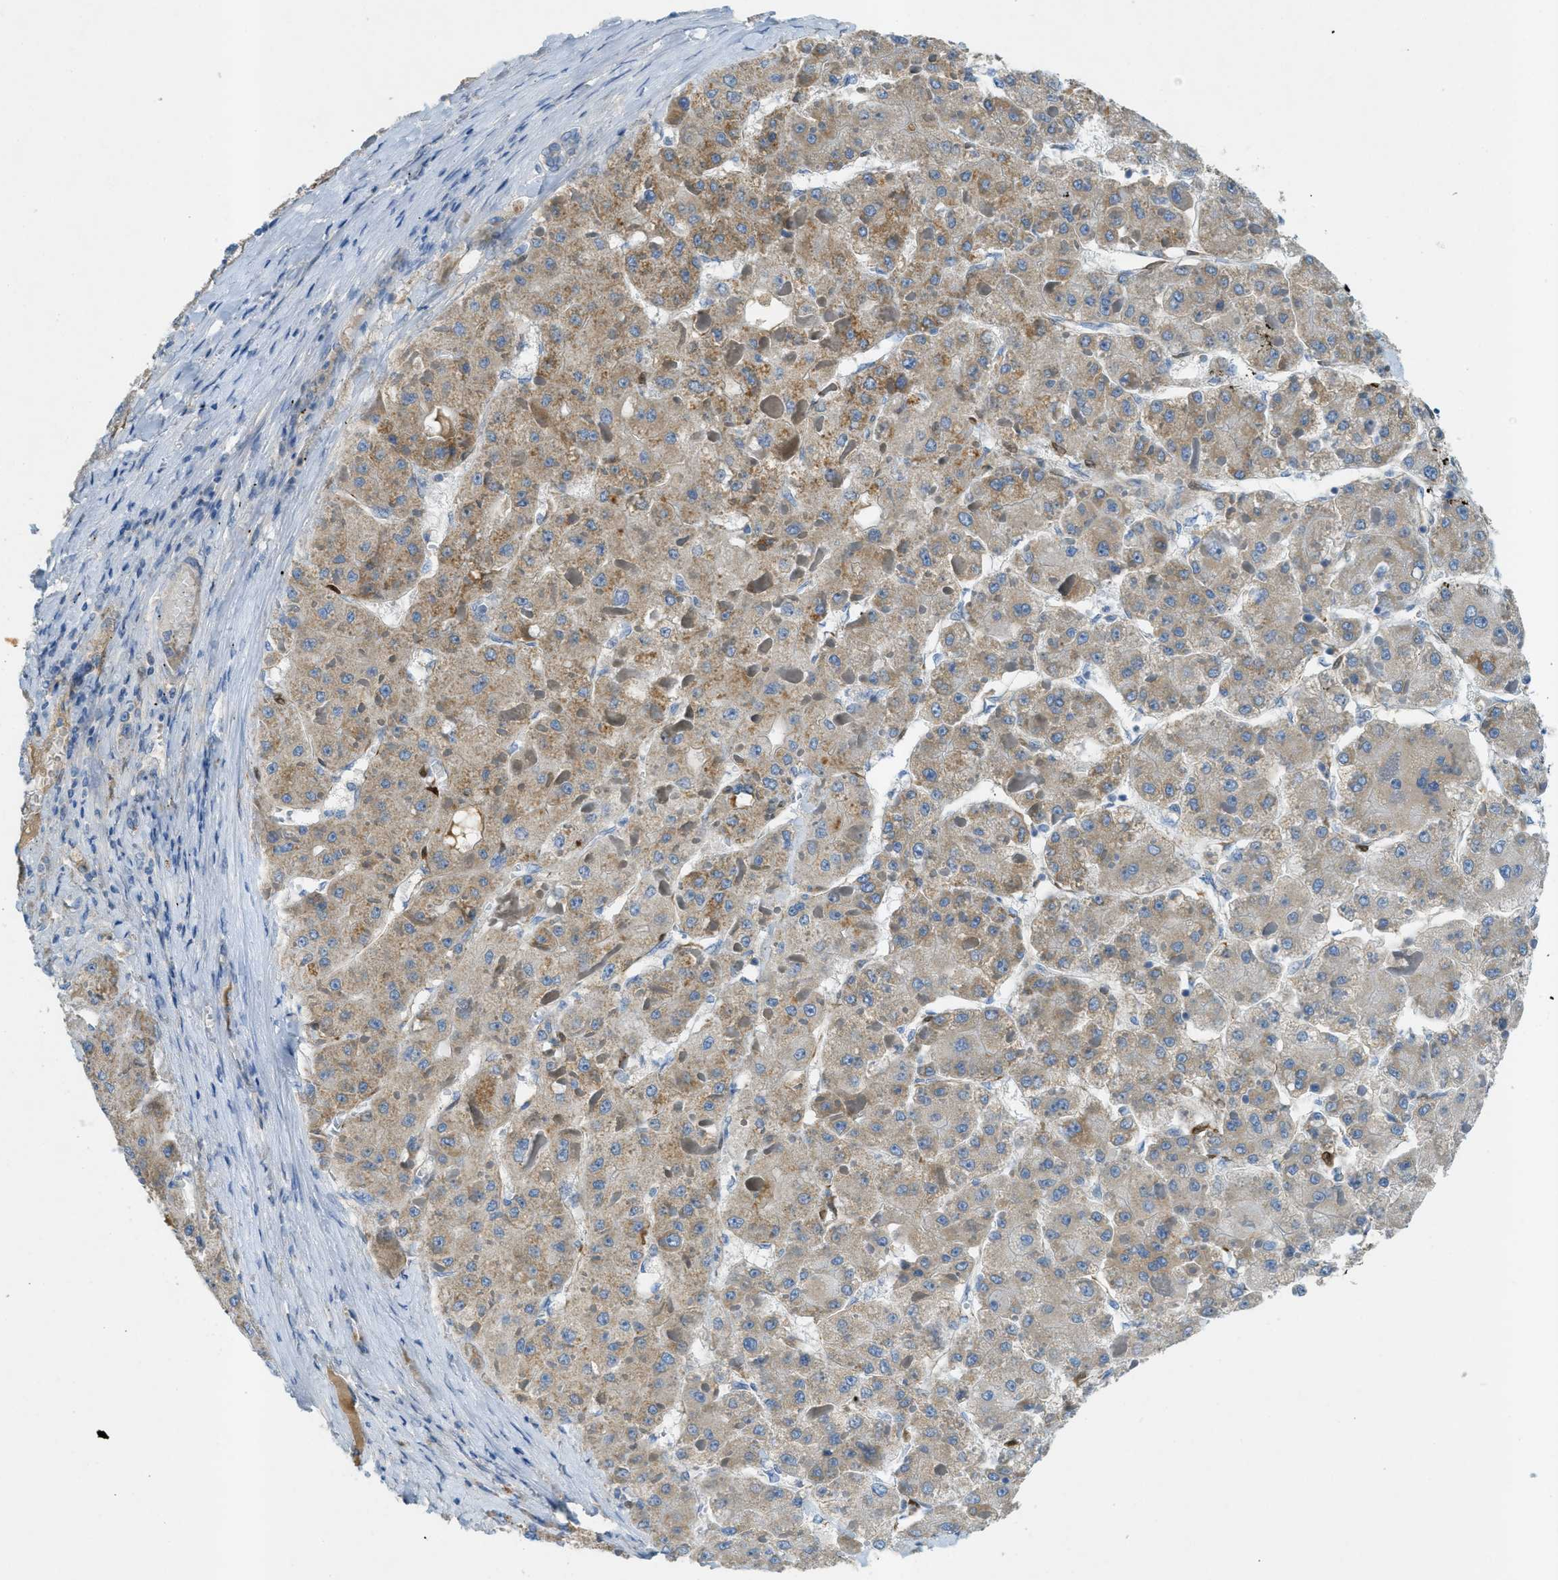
{"staining": {"intensity": "moderate", "quantity": ">75%", "location": "cytoplasmic/membranous"}, "tissue": "liver cancer", "cell_type": "Tumor cells", "image_type": "cancer", "snomed": [{"axis": "morphology", "description": "Carcinoma, Hepatocellular, NOS"}, {"axis": "topography", "description": "Liver"}], "caption": "Moderate cytoplasmic/membranous protein positivity is identified in about >75% of tumor cells in liver cancer. (DAB IHC, brown staining for protein, blue staining for nuclei).", "gene": "CYGB", "patient": {"sex": "female", "age": 73}}